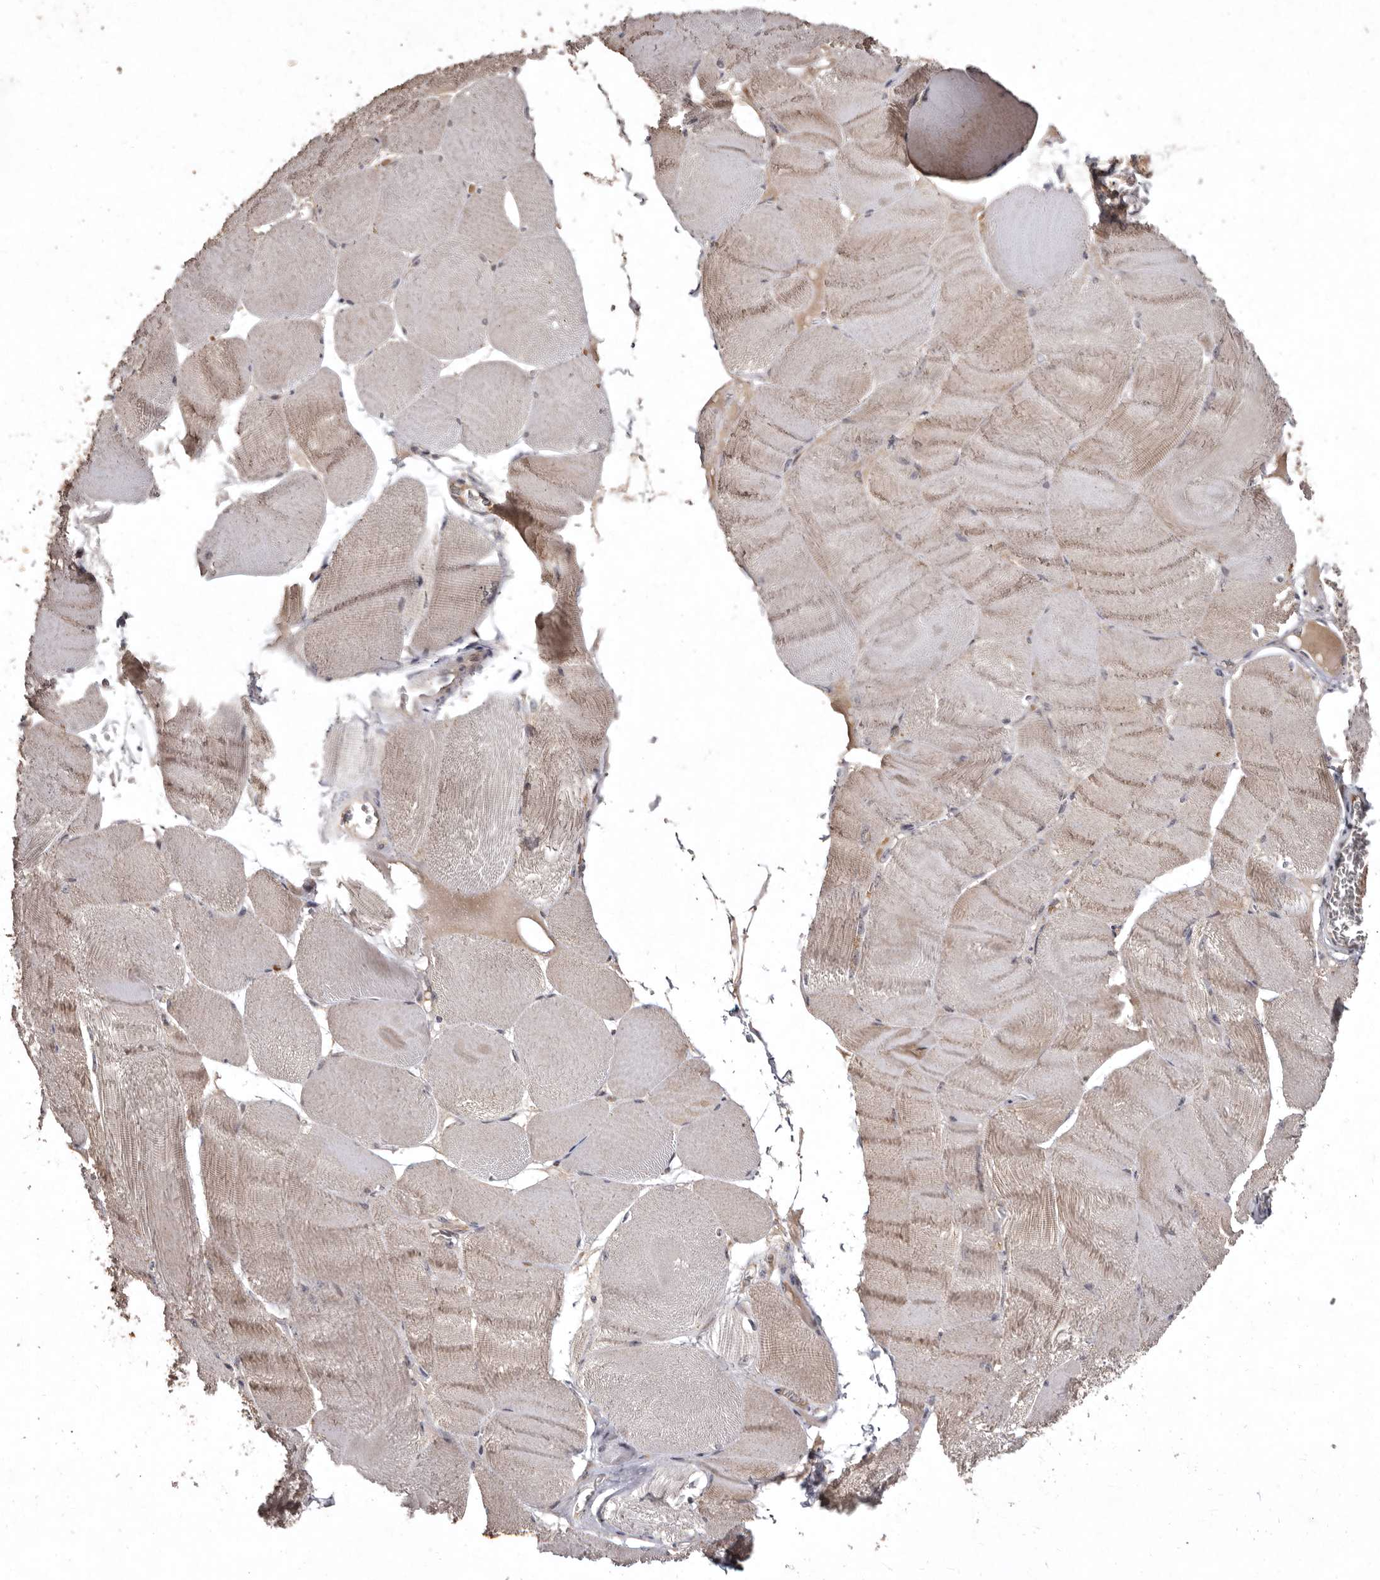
{"staining": {"intensity": "weak", "quantity": "25%-75%", "location": "cytoplasmic/membranous"}, "tissue": "skeletal muscle", "cell_type": "Myocytes", "image_type": "normal", "snomed": [{"axis": "morphology", "description": "Normal tissue, NOS"}, {"axis": "morphology", "description": "Basal cell carcinoma"}, {"axis": "topography", "description": "Skeletal muscle"}], "caption": "The image displays staining of benign skeletal muscle, revealing weak cytoplasmic/membranous protein expression (brown color) within myocytes. The staining was performed using DAB (3,3'-diaminobenzidine) to visualize the protein expression in brown, while the nuclei were stained in blue with hematoxylin (Magnification: 20x).", "gene": "FLAD1", "patient": {"sex": "female", "age": 64}}